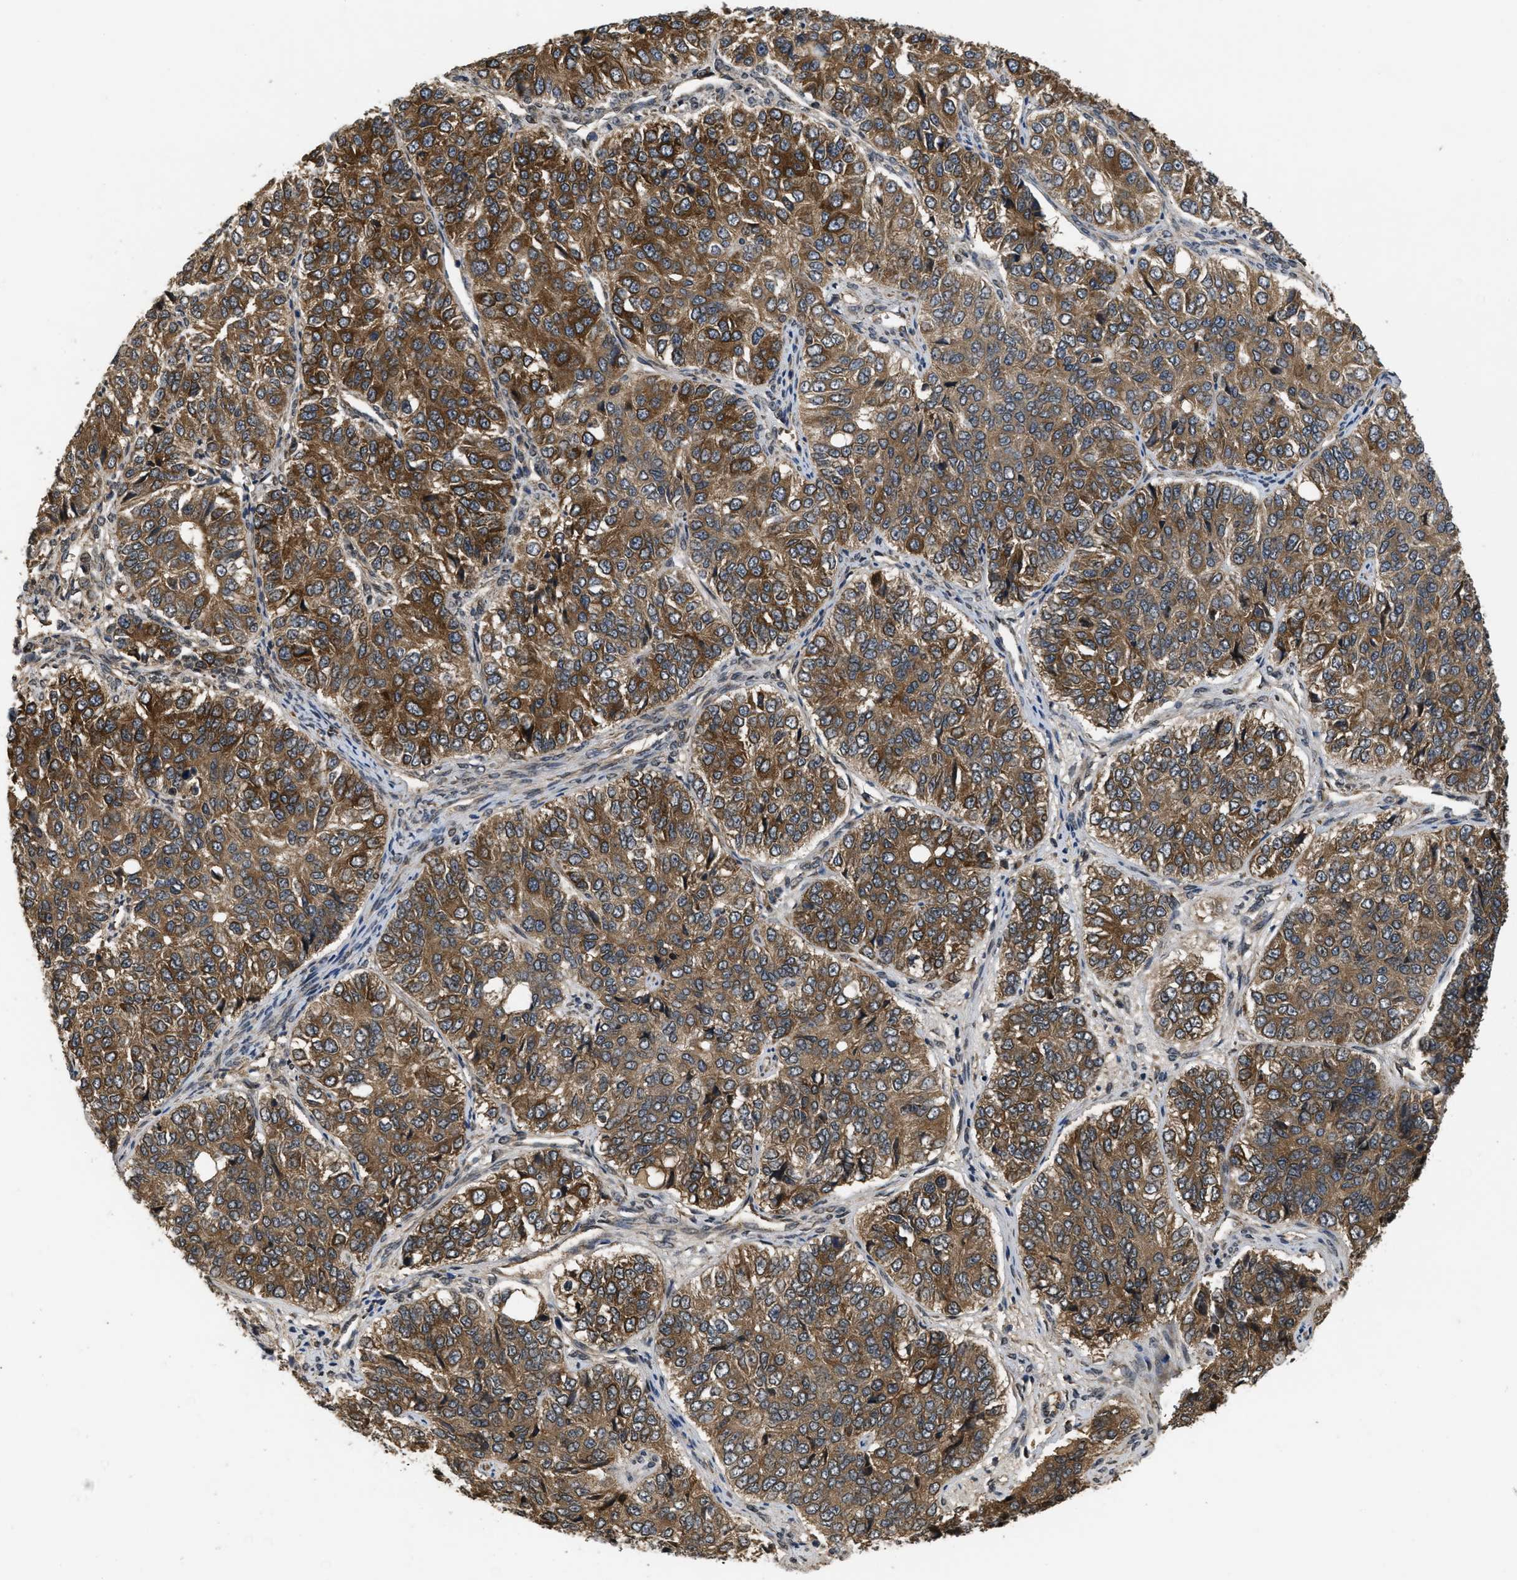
{"staining": {"intensity": "moderate", "quantity": ">75%", "location": "cytoplasmic/membranous"}, "tissue": "ovarian cancer", "cell_type": "Tumor cells", "image_type": "cancer", "snomed": [{"axis": "morphology", "description": "Carcinoma, endometroid"}, {"axis": "topography", "description": "Ovary"}], "caption": "Moderate cytoplasmic/membranous protein staining is present in approximately >75% of tumor cells in ovarian endometroid carcinoma.", "gene": "SPTLC1", "patient": {"sex": "female", "age": 51}}